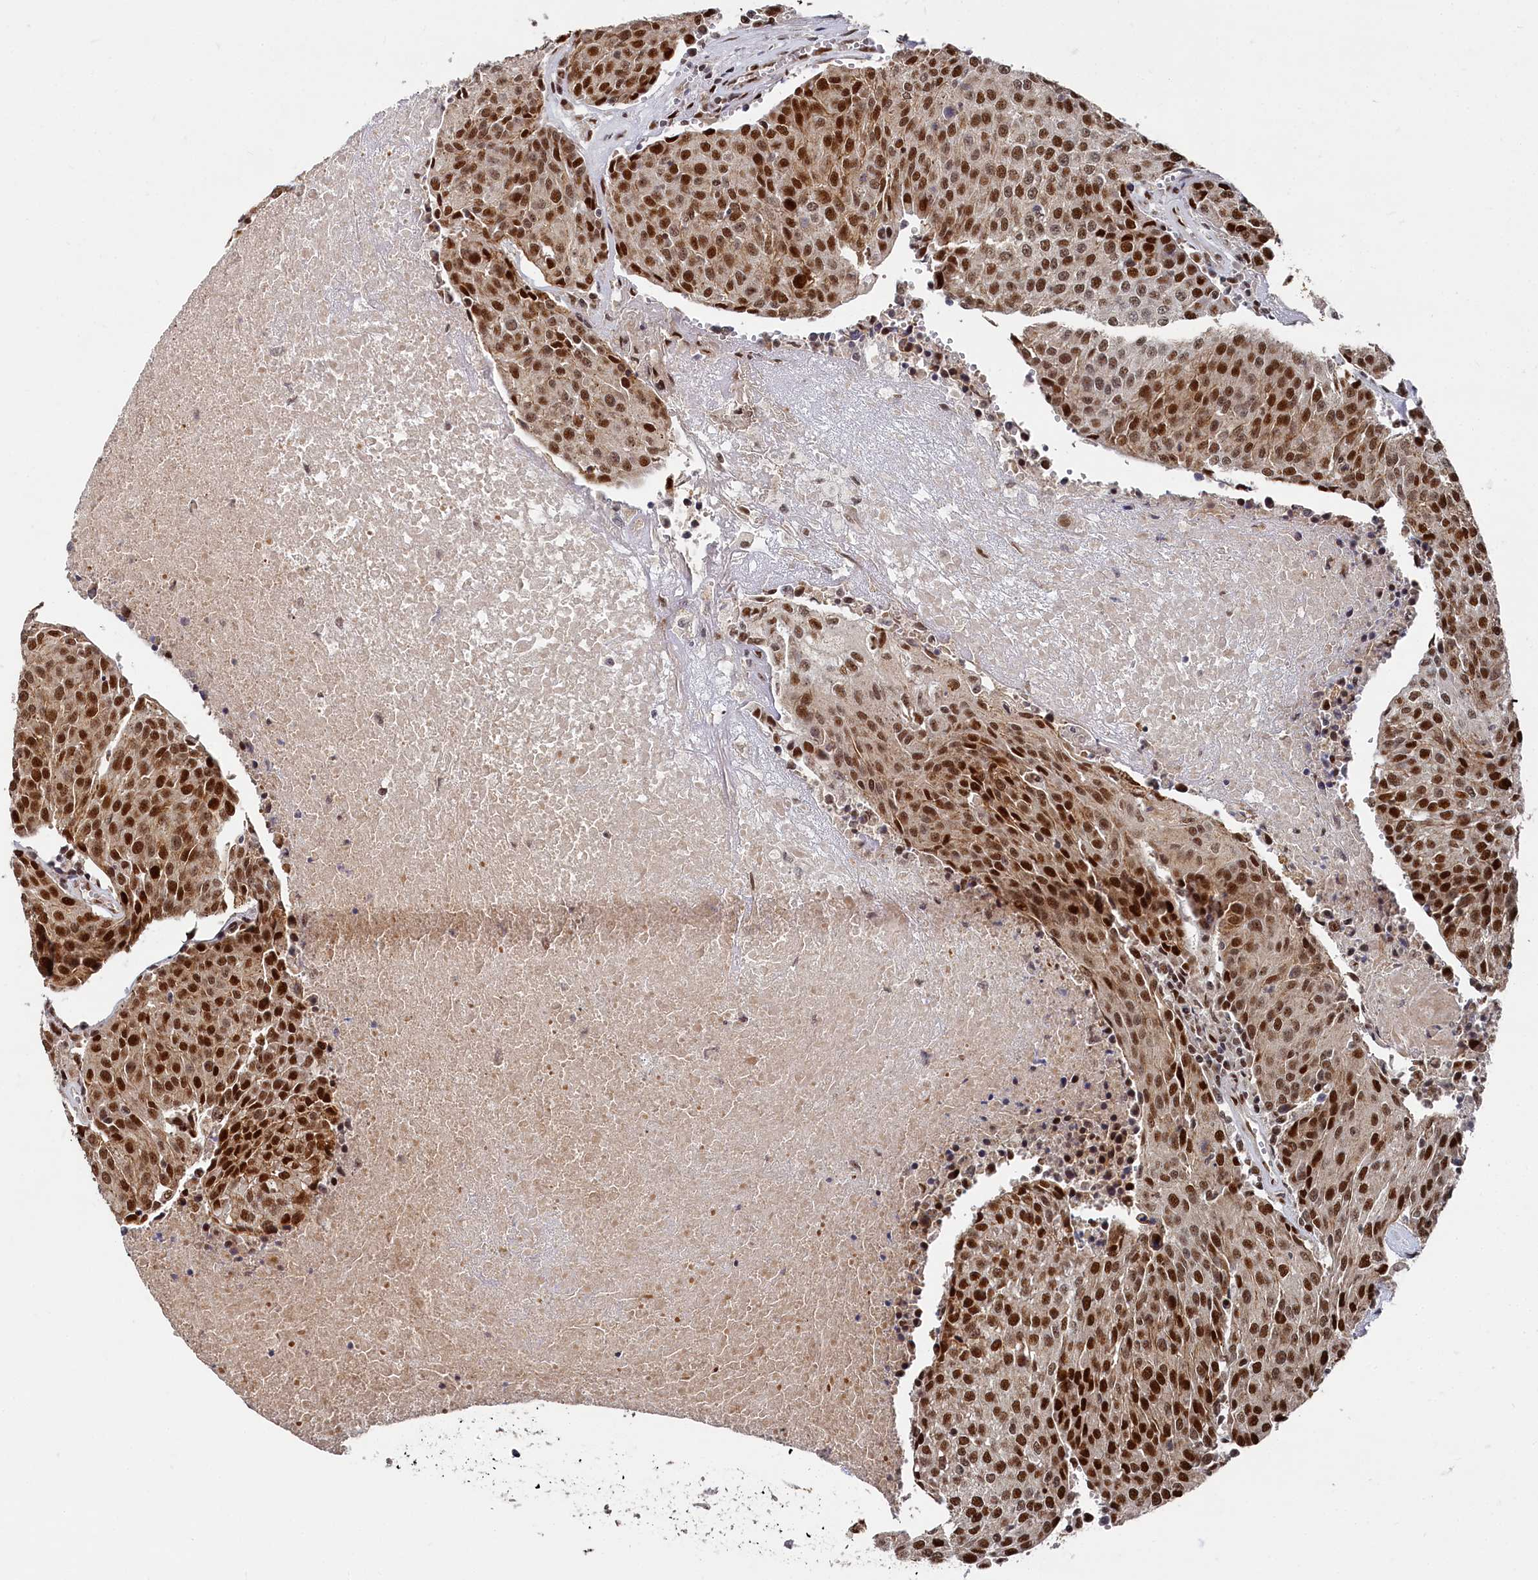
{"staining": {"intensity": "strong", "quantity": ">75%", "location": "nuclear"}, "tissue": "urothelial cancer", "cell_type": "Tumor cells", "image_type": "cancer", "snomed": [{"axis": "morphology", "description": "Urothelial carcinoma, High grade"}, {"axis": "topography", "description": "Urinary bladder"}], "caption": "The histopathology image exhibits immunohistochemical staining of urothelial cancer. There is strong nuclear positivity is identified in approximately >75% of tumor cells.", "gene": "BUB3", "patient": {"sex": "female", "age": 85}}